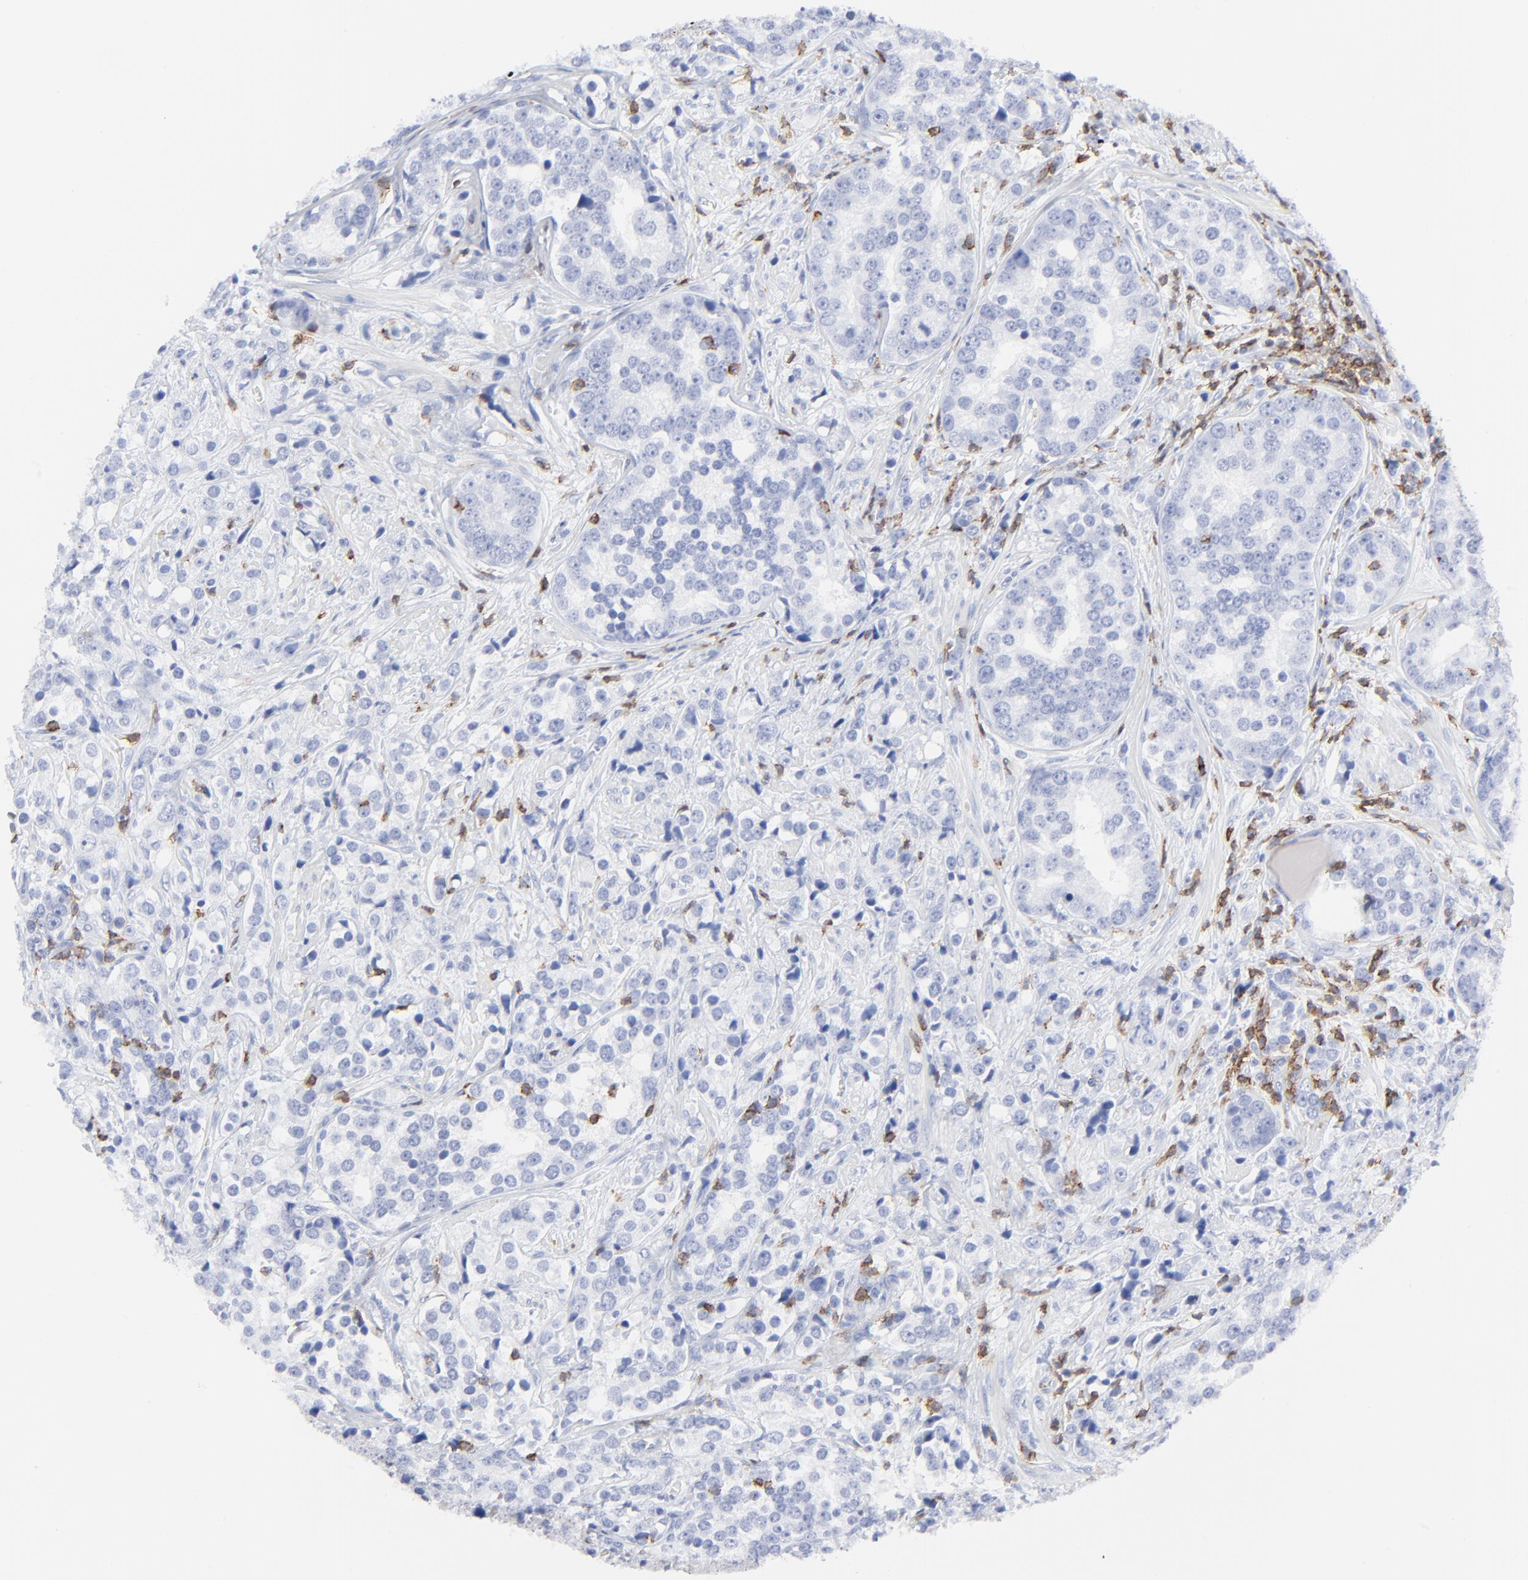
{"staining": {"intensity": "negative", "quantity": "none", "location": "none"}, "tissue": "prostate cancer", "cell_type": "Tumor cells", "image_type": "cancer", "snomed": [{"axis": "morphology", "description": "Adenocarcinoma, High grade"}, {"axis": "topography", "description": "Prostate"}], "caption": "Immunohistochemistry micrograph of high-grade adenocarcinoma (prostate) stained for a protein (brown), which shows no expression in tumor cells.", "gene": "LCK", "patient": {"sex": "male", "age": 71}}